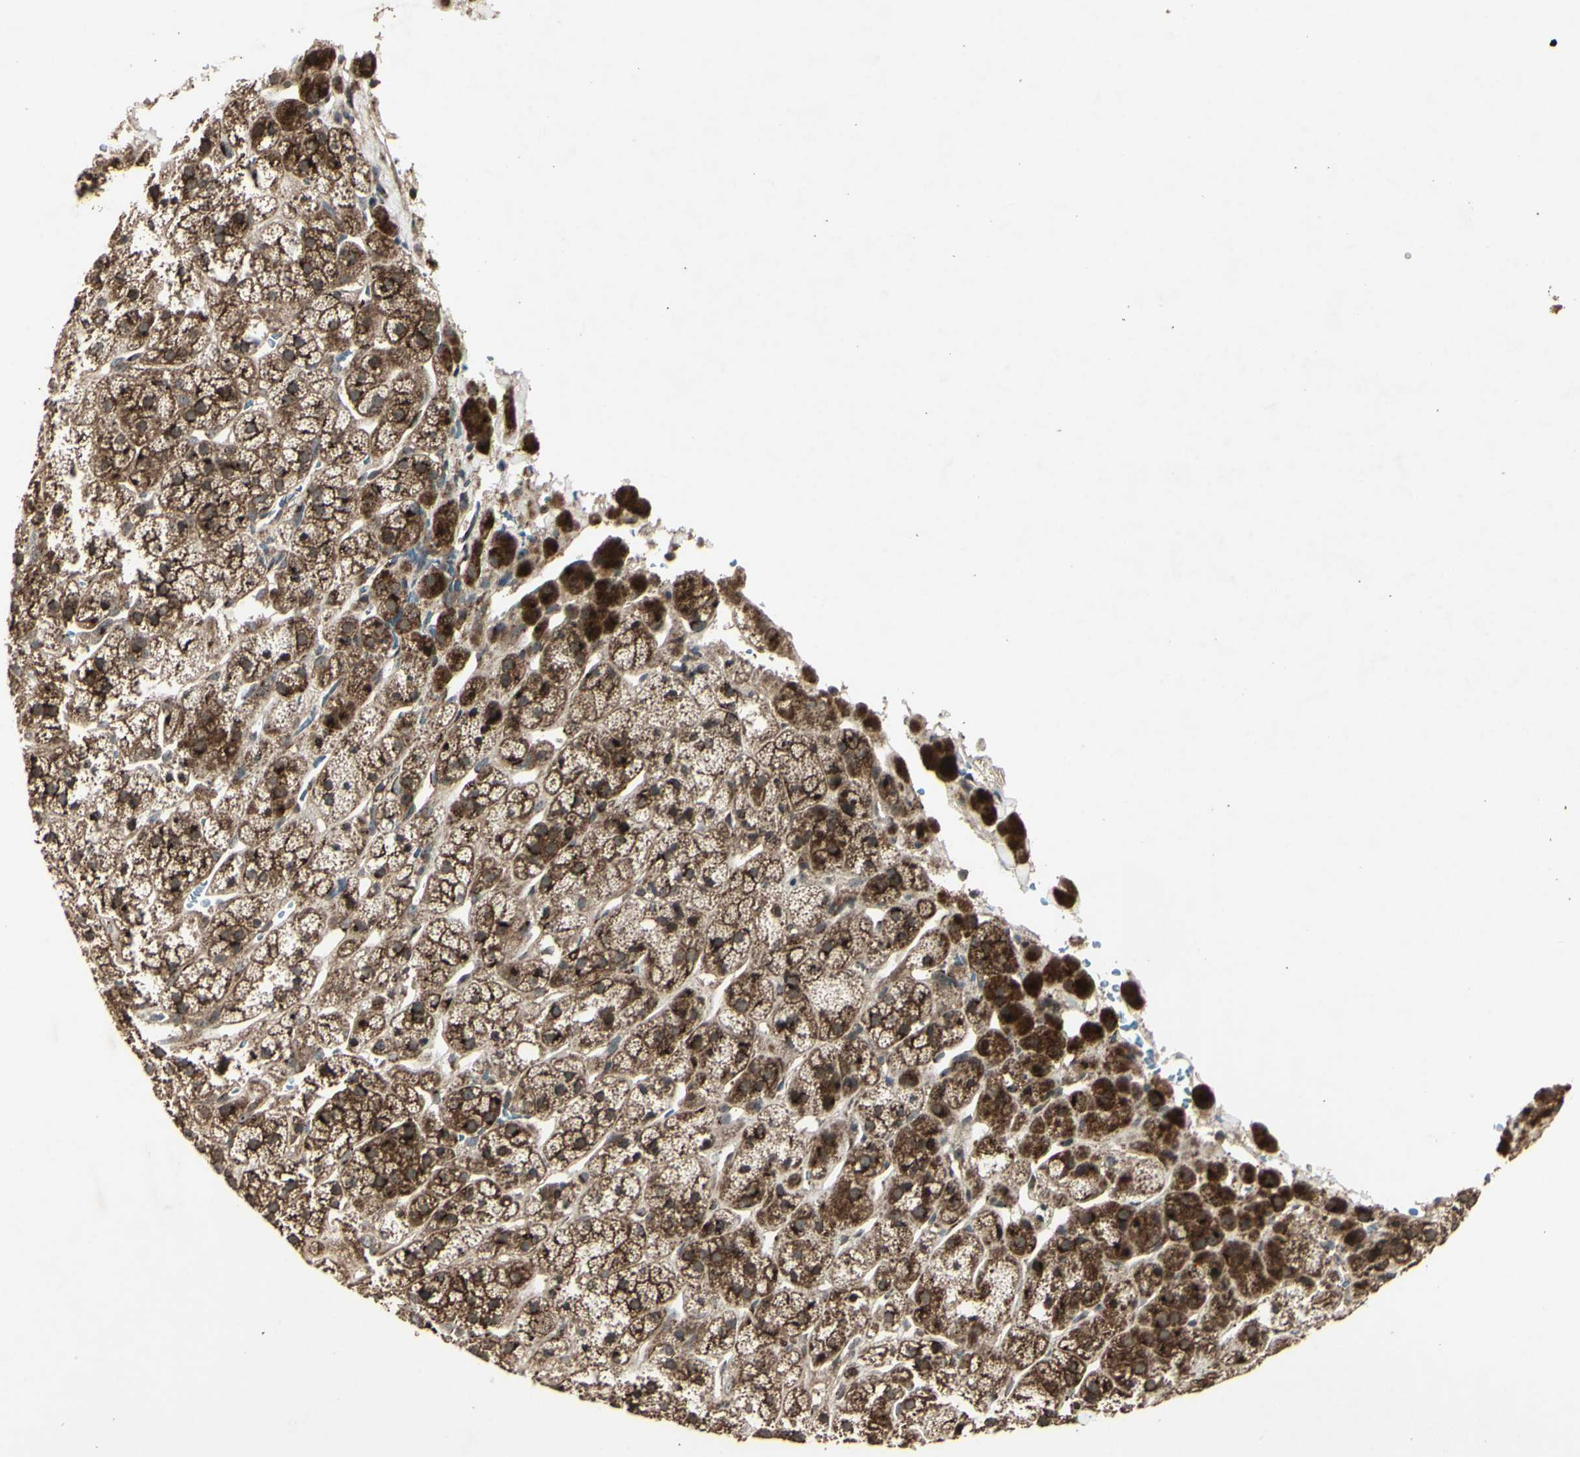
{"staining": {"intensity": "strong", "quantity": ">75%", "location": "cytoplasmic/membranous"}, "tissue": "adrenal gland", "cell_type": "Glandular cells", "image_type": "normal", "snomed": [{"axis": "morphology", "description": "Normal tissue, NOS"}, {"axis": "topography", "description": "Adrenal gland"}], "caption": "Protein analysis of benign adrenal gland exhibits strong cytoplasmic/membranous staining in about >75% of glandular cells.", "gene": "AP1G1", "patient": {"sex": "male", "age": 56}}